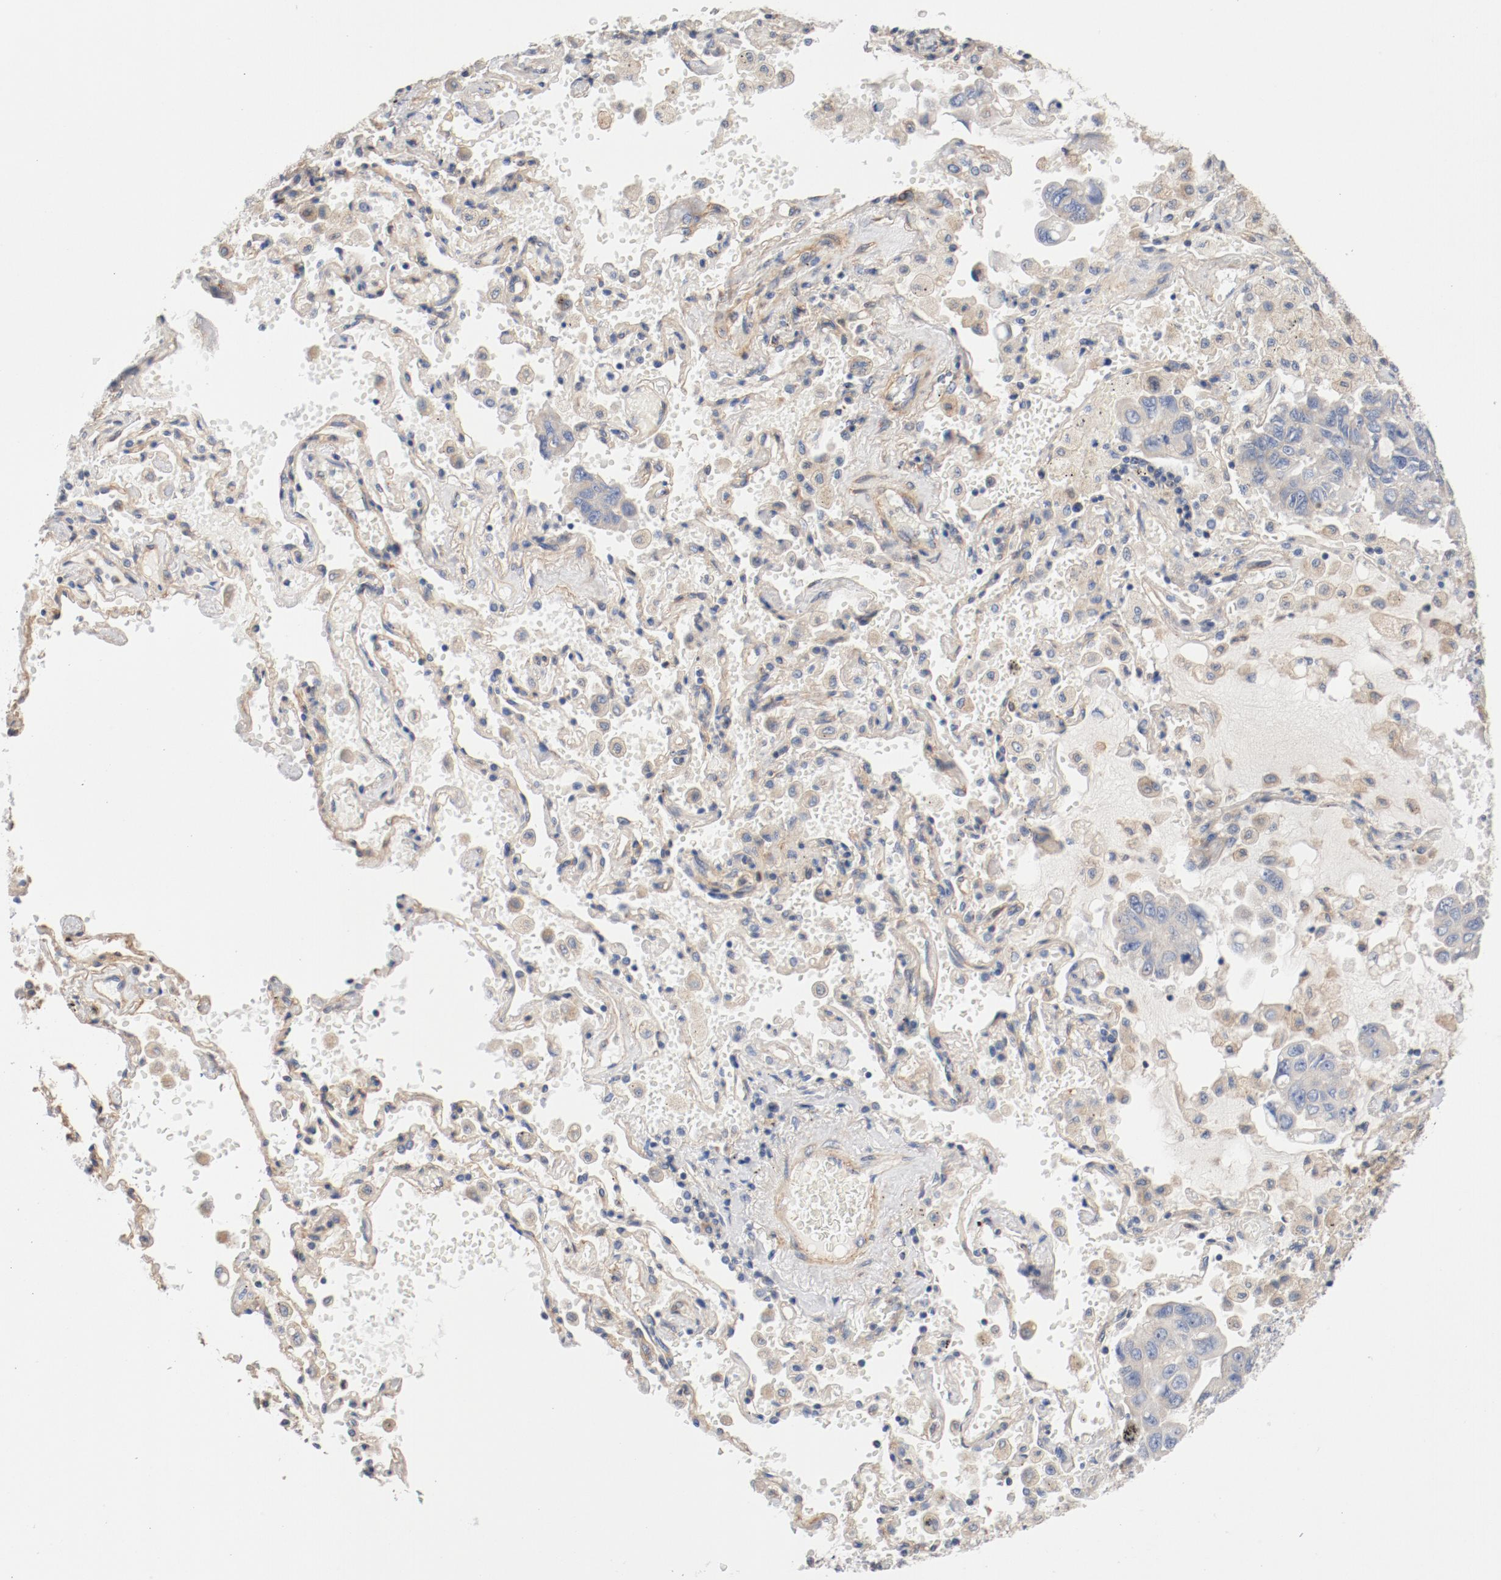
{"staining": {"intensity": "negative", "quantity": "none", "location": "none"}, "tissue": "lung cancer", "cell_type": "Tumor cells", "image_type": "cancer", "snomed": [{"axis": "morphology", "description": "Adenocarcinoma, NOS"}, {"axis": "topography", "description": "Lung"}], "caption": "Immunohistochemistry (IHC) histopathology image of neoplastic tissue: lung cancer stained with DAB reveals no significant protein expression in tumor cells. (DAB immunohistochemistry (IHC) visualized using brightfield microscopy, high magnification).", "gene": "ILK", "patient": {"sex": "male", "age": 64}}